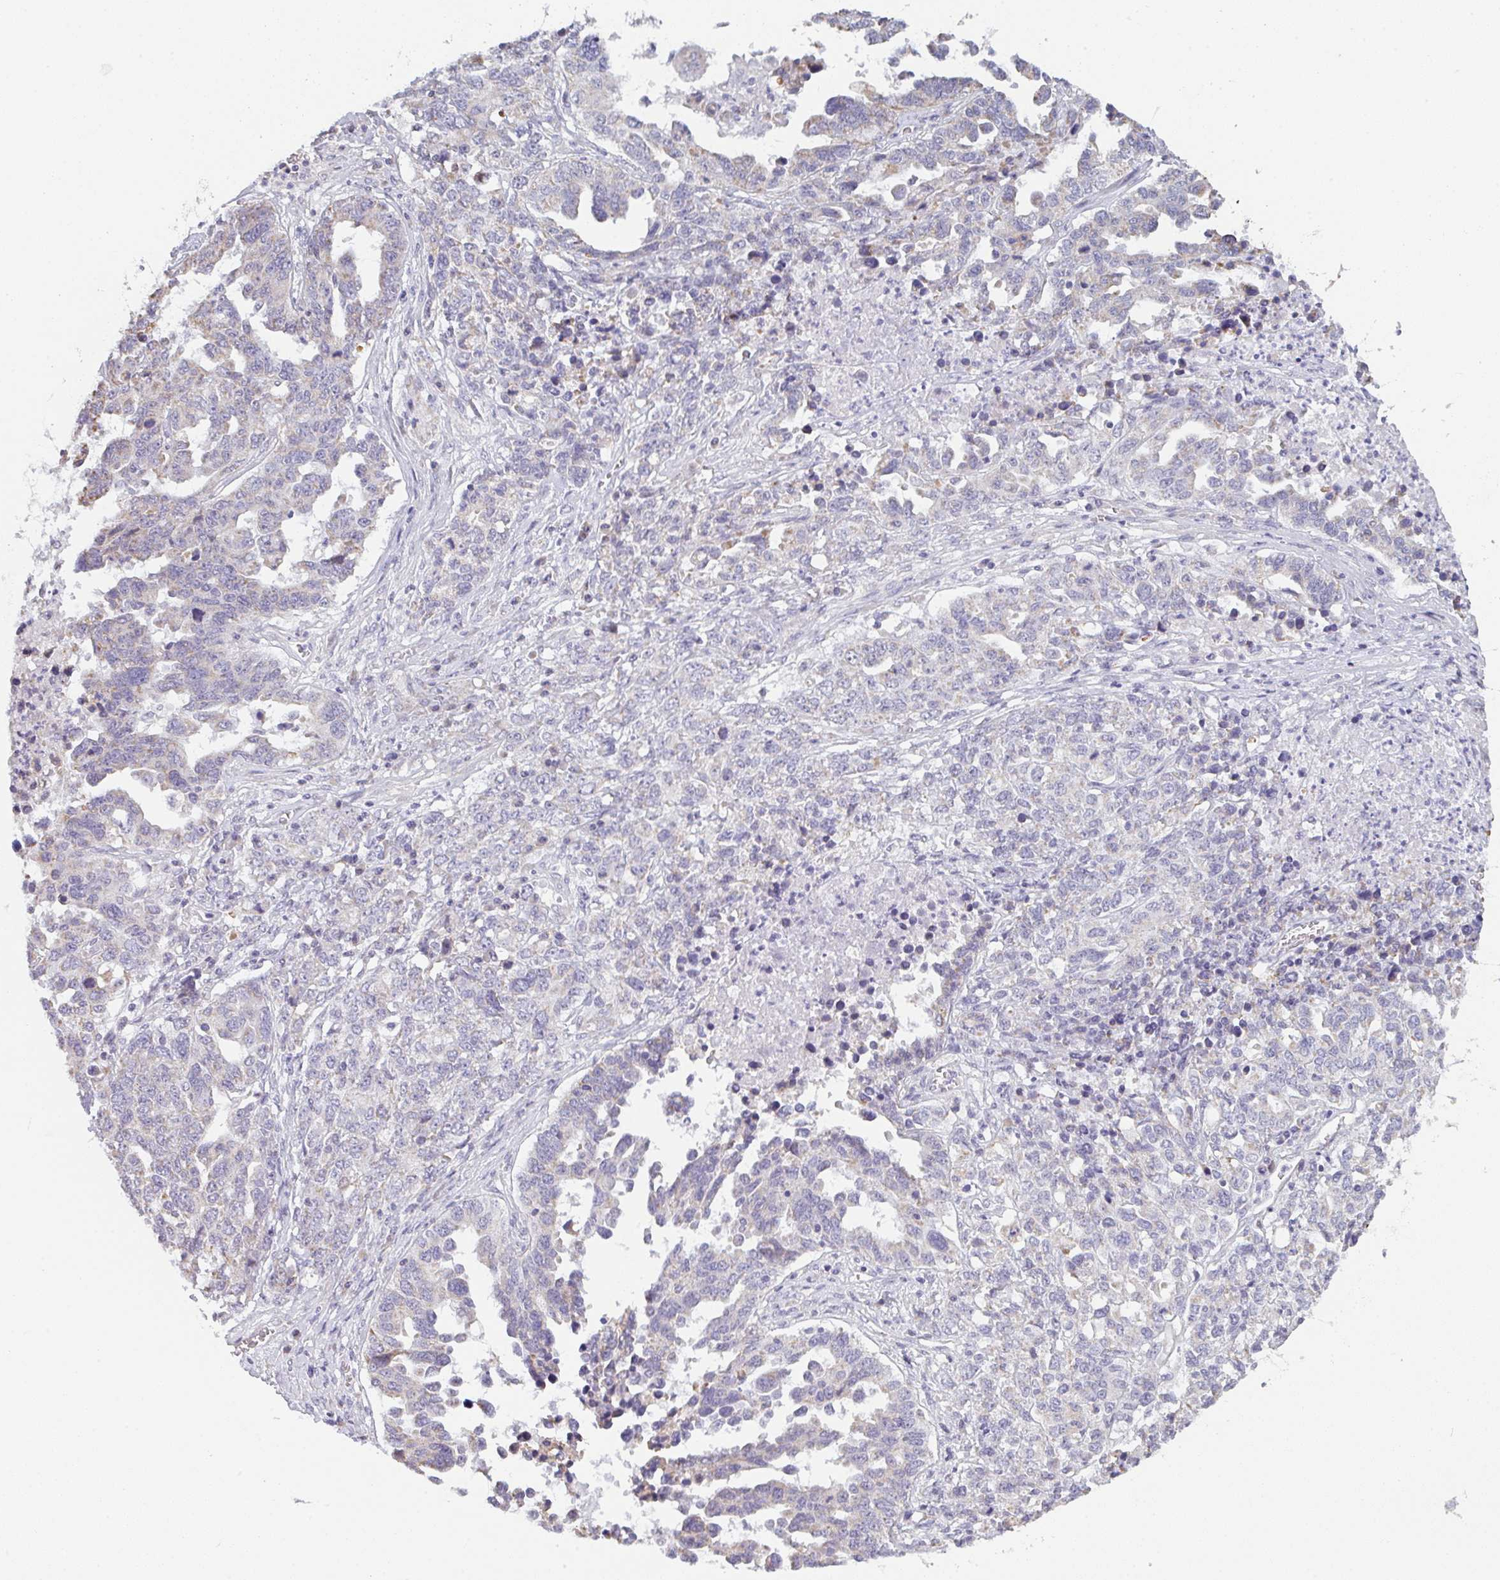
{"staining": {"intensity": "moderate", "quantity": "<25%", "location": "cytoplasmic/membranous"}, "tissue": "ovarian cancer", "cell_type": "Tumor cells", "image_type": "cancer", "snomed": [{"axis": "morphology", "description": "Carcinoma, endometroid"}, {"axis": "topography", "description": "Ovary"}], "caption": "IHC of human ovarian cancer displays low levels of moderate cytoplasmic/membranous expression in approximately <25% of tumor cells.", "gene": "CACNA1S", "patient": {"sex": "female", "age": 62}}